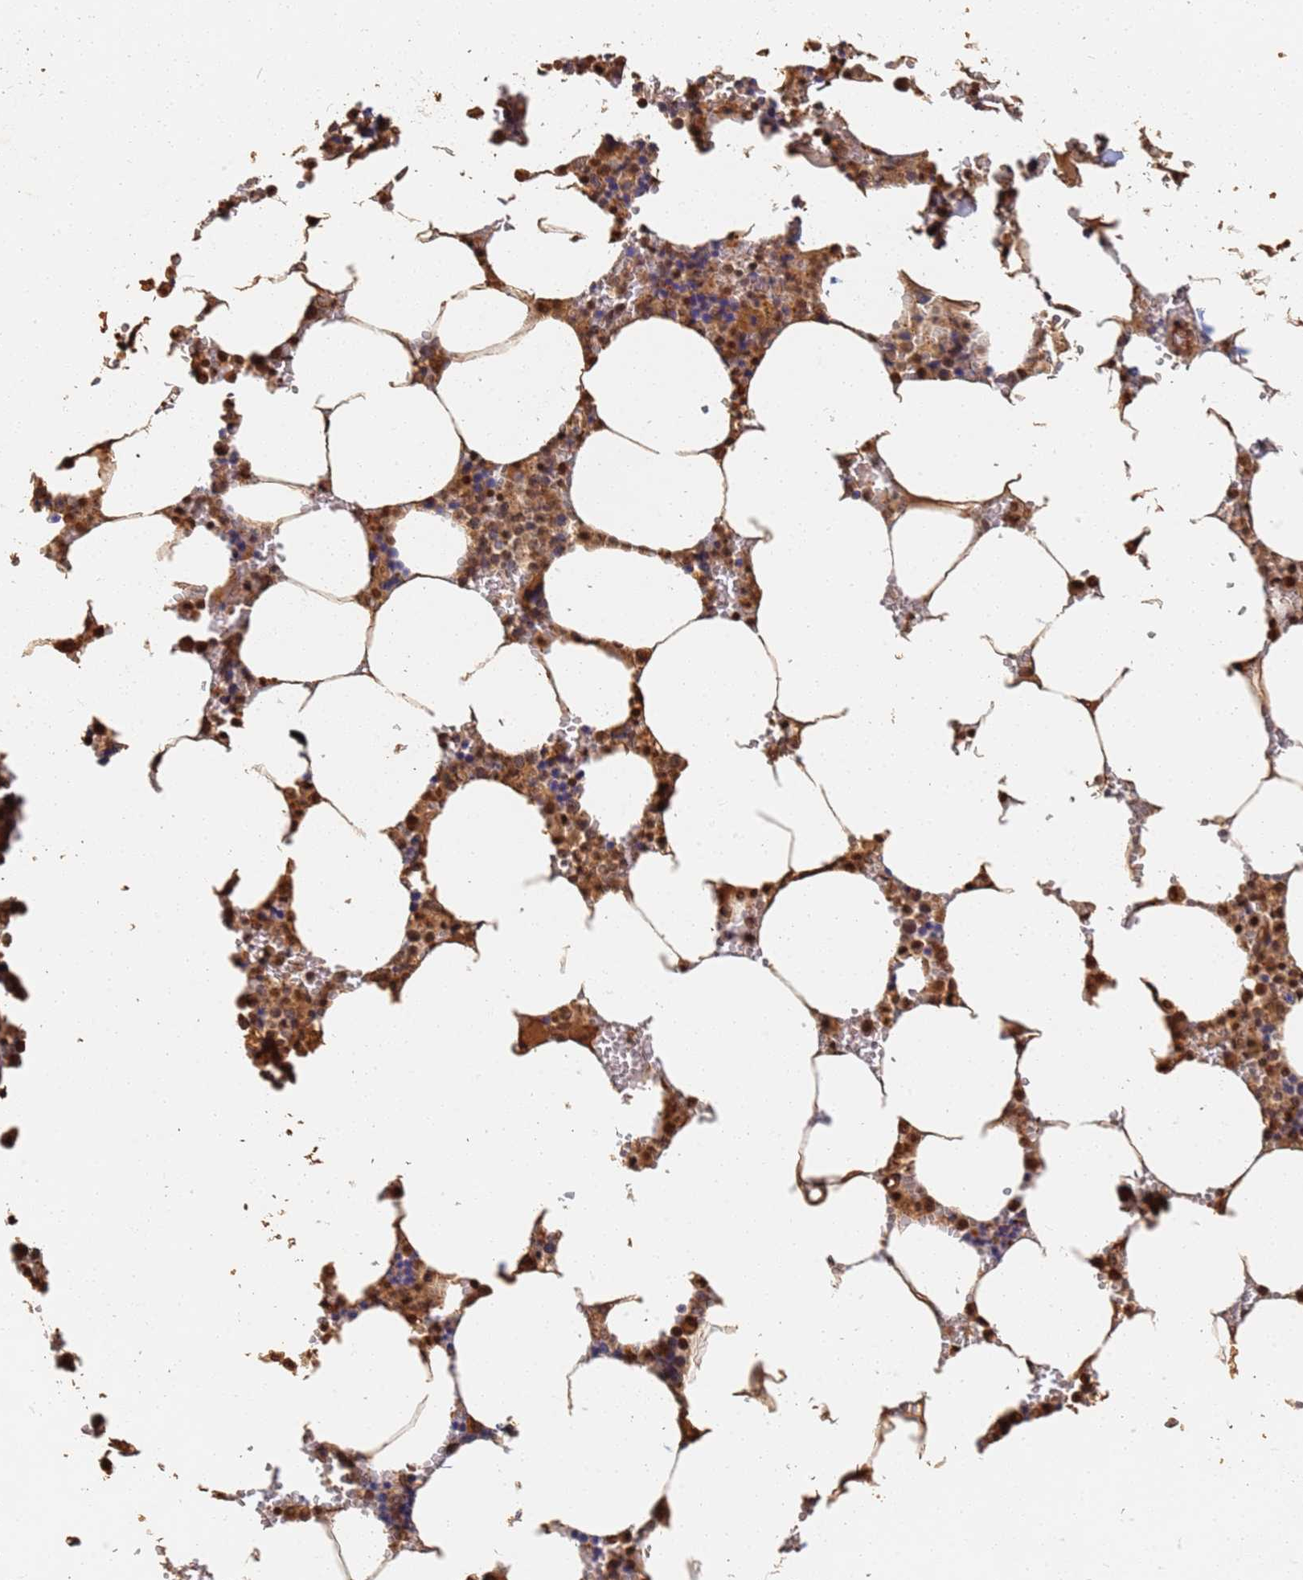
{"staining": {"intensity": "moderate", "quantity": ">75%", "location": "cytoplasmic/membranous,nuclear"}, "tissue": "bone marrow", "cell_type": "Hematopoietic cells", "image_type": "normal", "snomed": [{"axis": "morphology", "description": "Normal tissue, NOS"}, {"axis": "topography", "description": "Bone marrow"}], "caption": "IHC of unremarkable human bone marrow exhibits medium levels of moderate cytoplasmic/membranous,nuclear staining in approximately >75% of hematopoietic cells.", "gene": "JAK2", "patient": {"sex": "male", "age": 70}}